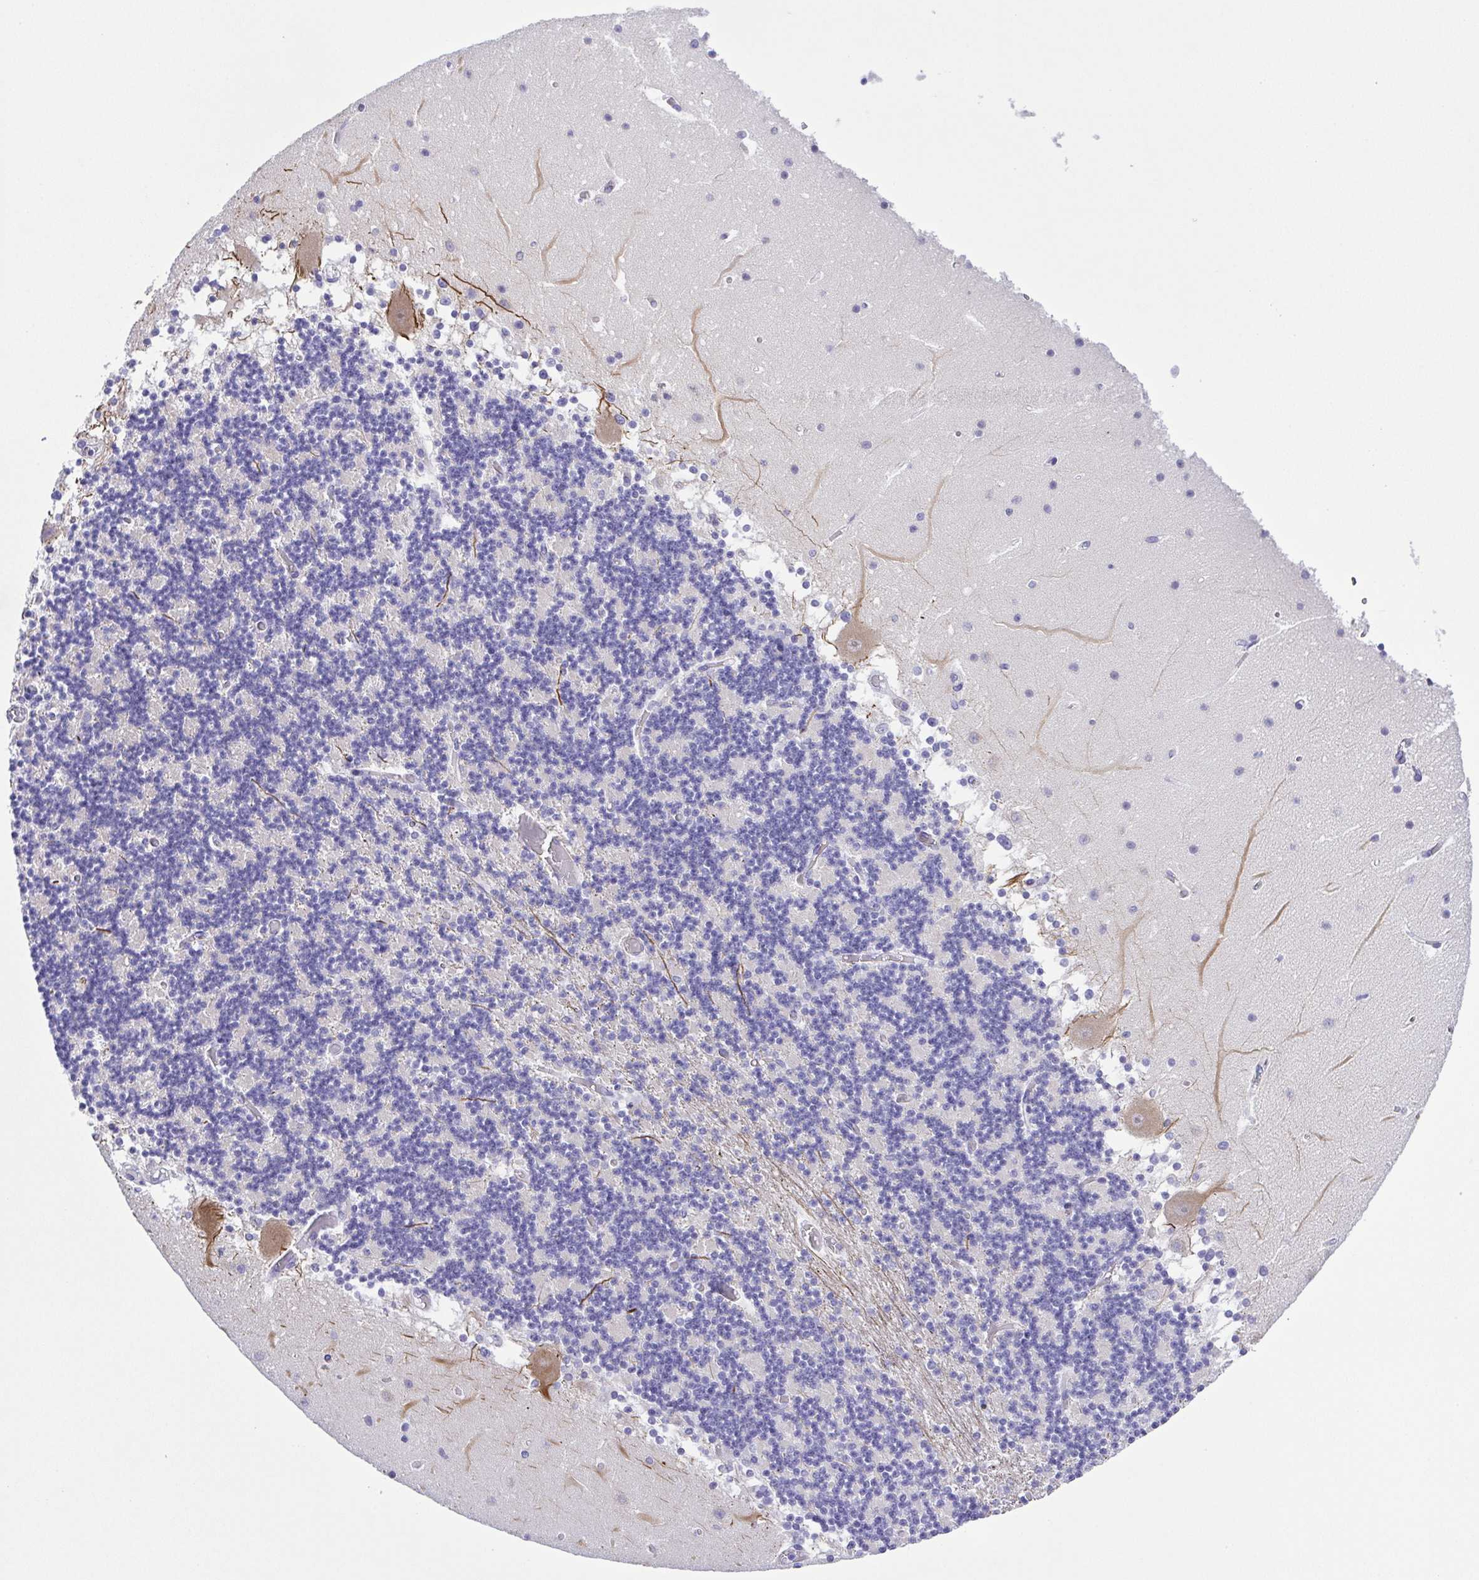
{"staining": {"intensity": "negative", "quantity": "none", "location": "none"}, "tissue": "cerebellum", "cell_type": "Cells in granular layer", "image_type": "normal", "snomed": [{"axis": "morphology", "description": "Normal tissue, NOS"}, {"axis": "topography", "description": "Cerebellum"}], "caption": "DAB immunohistochemical staining of unremarkable human cerebellum shows no significant expression in cells in granular layer.", "gene": "CD72", "patient": {"sex": "female", "age": 28}}